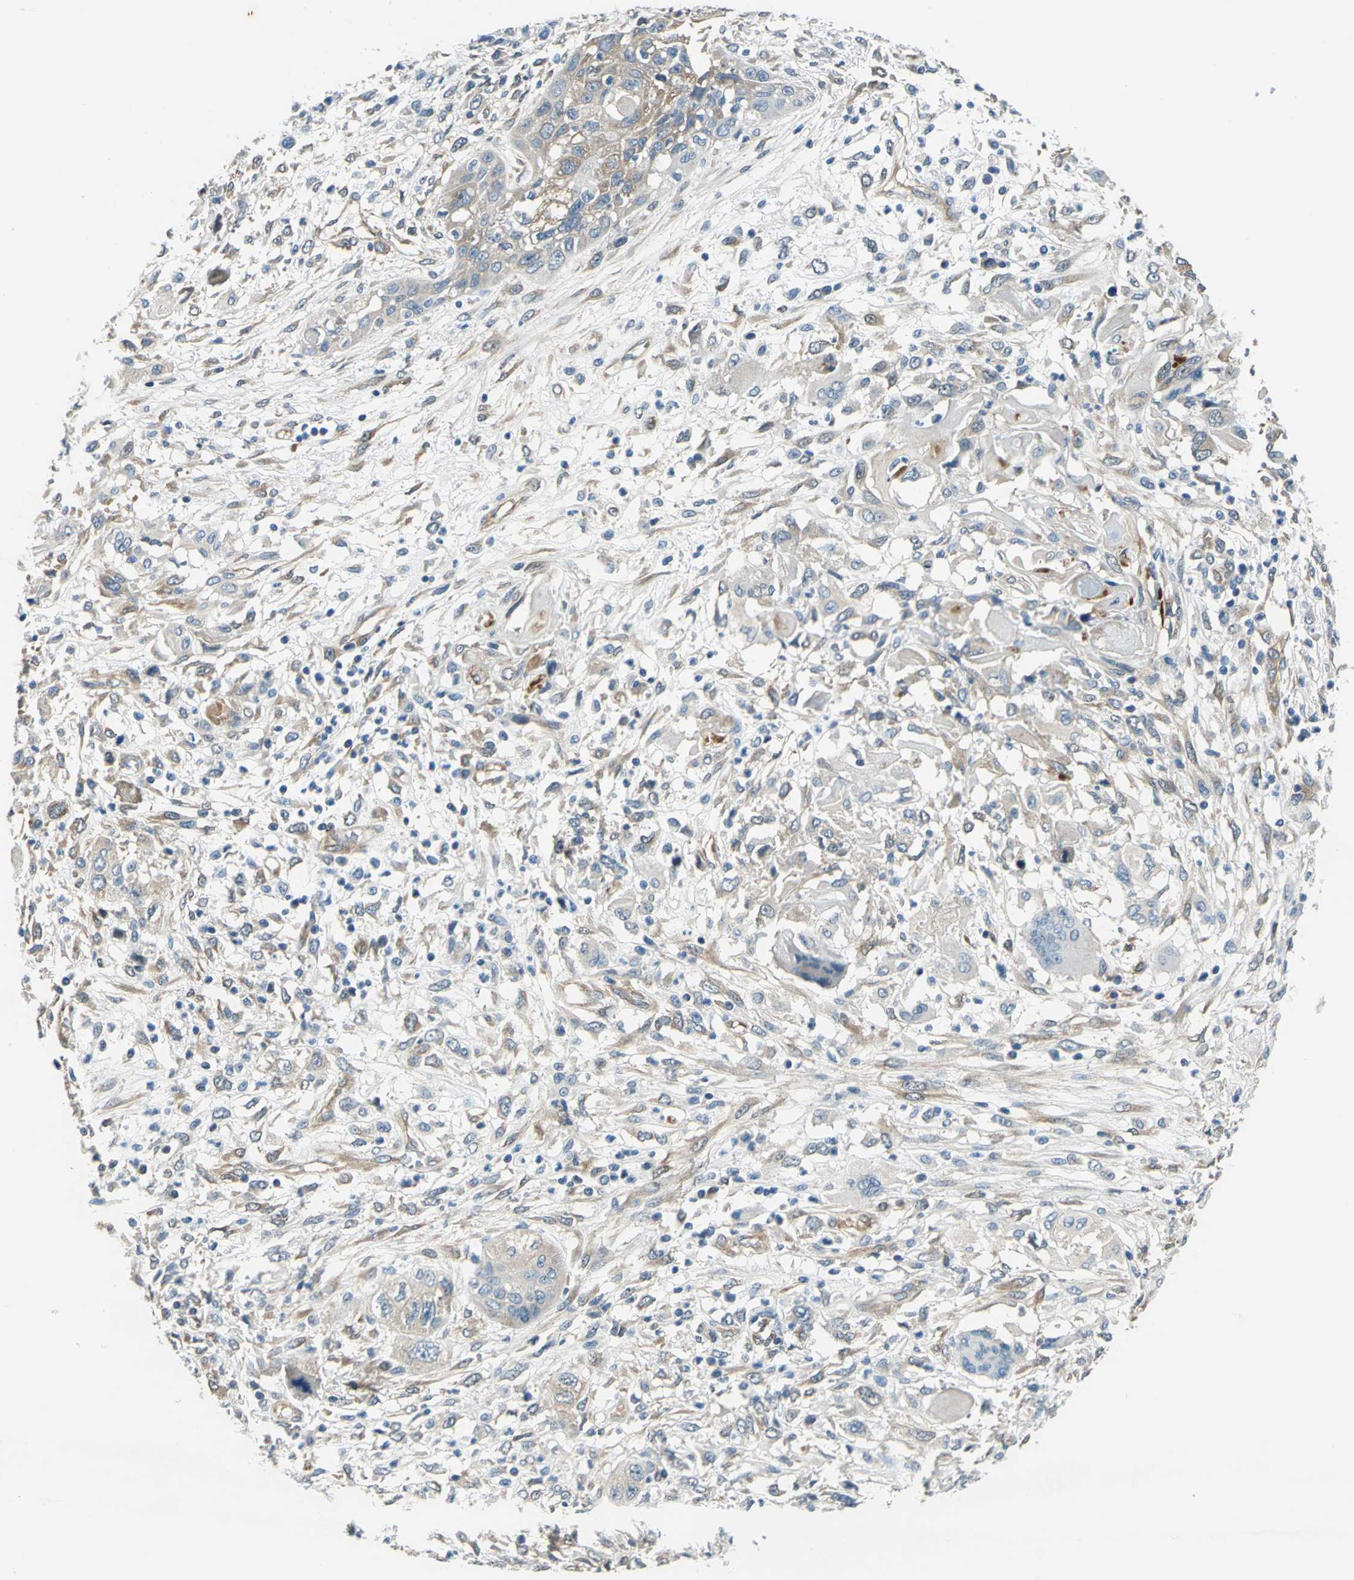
{"staining": {"intensity": "weak", "quantity": "25%-75%", "location": "cytoplasmic/membranous"}, "tissue": "head and neck cancer", "cell_type": "Tumor cells", "image_type": "cancer", "snomed": [{"axis": "morphology", "description": "Neoplasm, malignant, NOS"}, {"axis": "topography", "description": "Salivary gland"}, {"axis": "topography", "description": "Head-Neck"}], "caption": "Head and neck cancer stained with IHC demonstrates weak cytoplasmic/membranous staining in about 25%-75% of tumor cells. Using DAB (3,3'-diaminobenzidine) (brown) and hematoxylin (blue) stains, captured at high magnification using brightfield microscopy.", "gene": "CDC42EP1", "patient": {"sex": "male", "age": 43}}